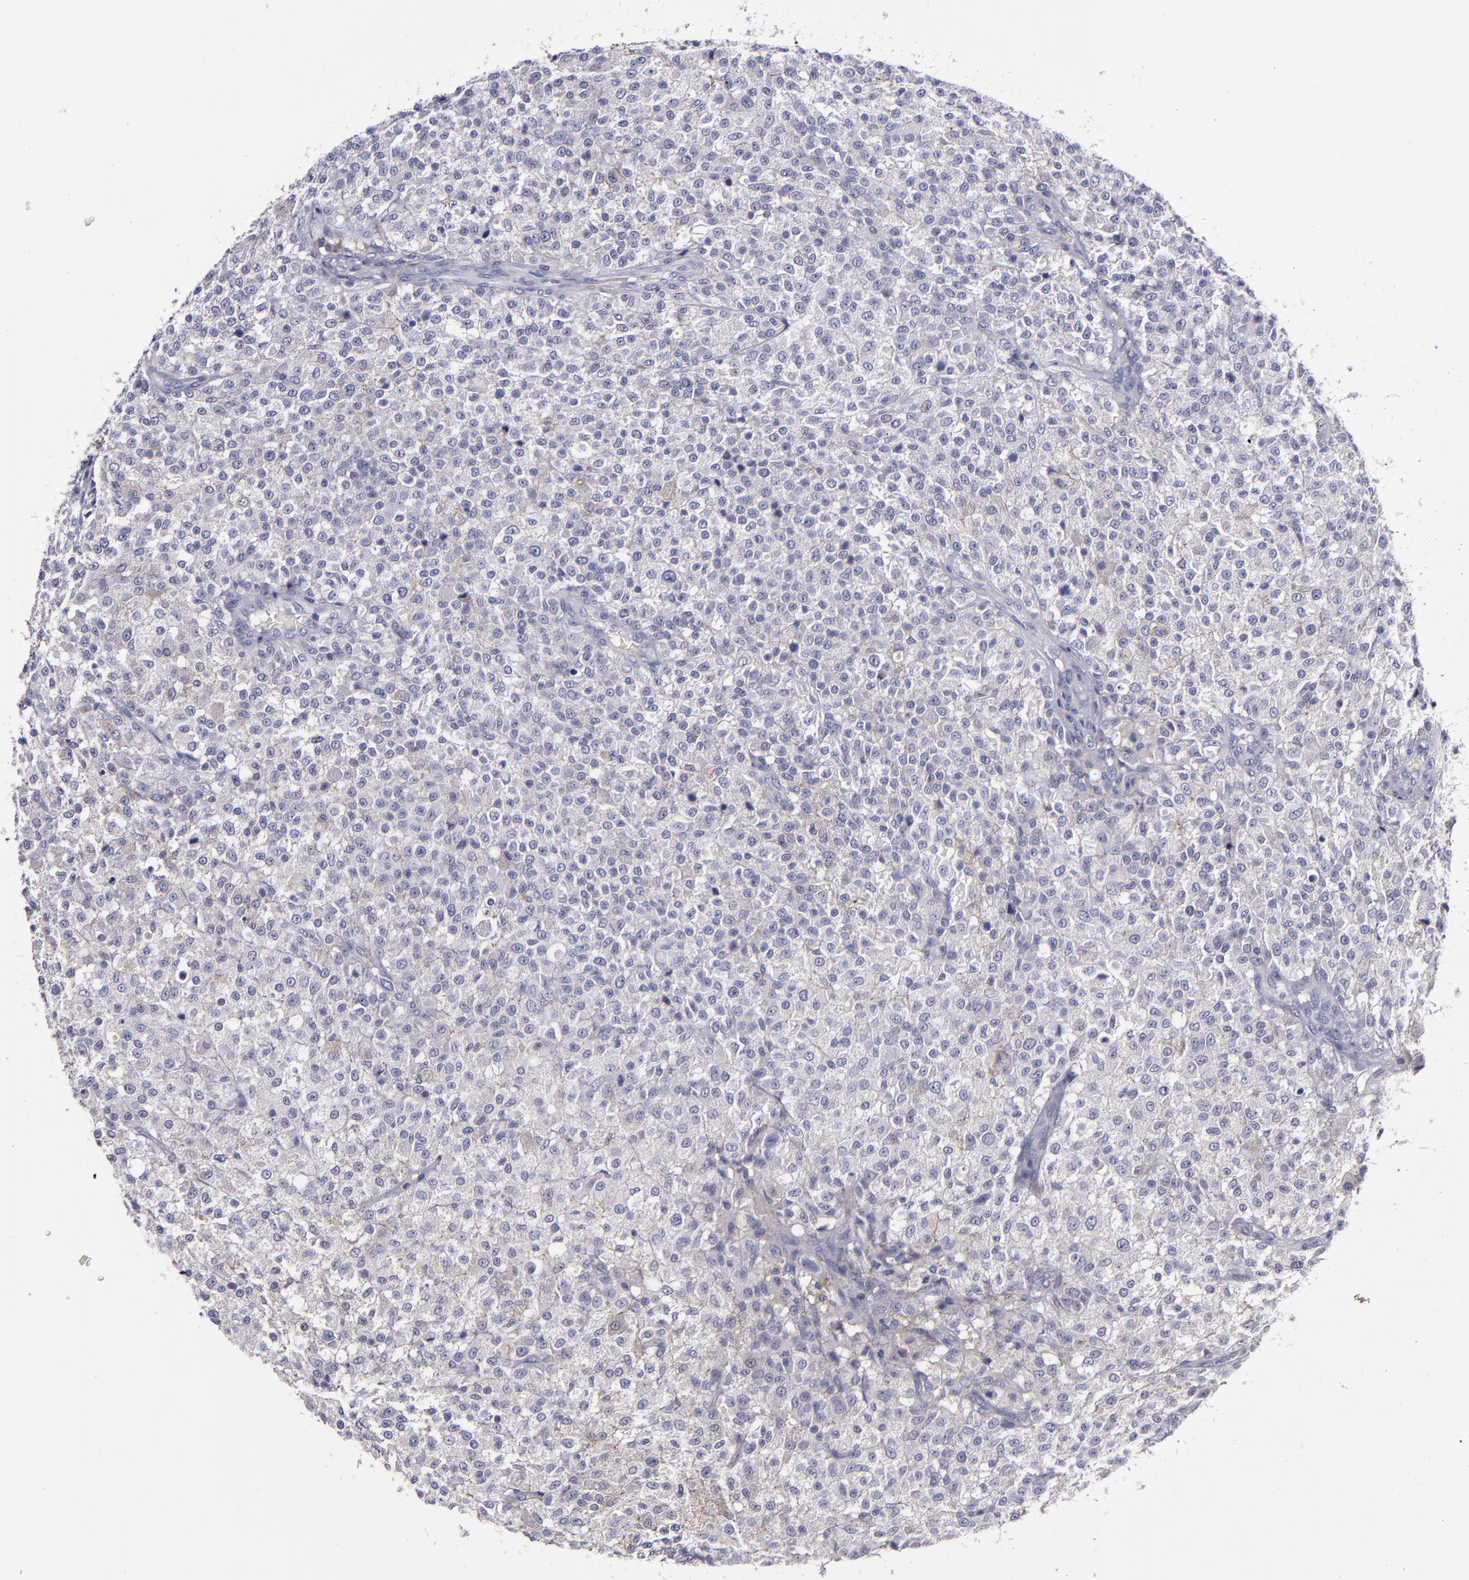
{"staining": {"intensity": "weak", "quantity": "<25%", "location": "cytoplasmic/membranous"}, "tissue": "testis cancer", "cell_type": "Tumor cells", "image_type": "cancer", "snomed": [{"axis": "morphology", "description": "Seminoma, NOS"}, {"axis": "topography", "description": "Testis"}], "caption": "Immunohistochemistry of human testis seminoma reveals no positivity in tumor cells.", "gene": "MFGE8", "patient": {"sex": "male", "age": 59}}